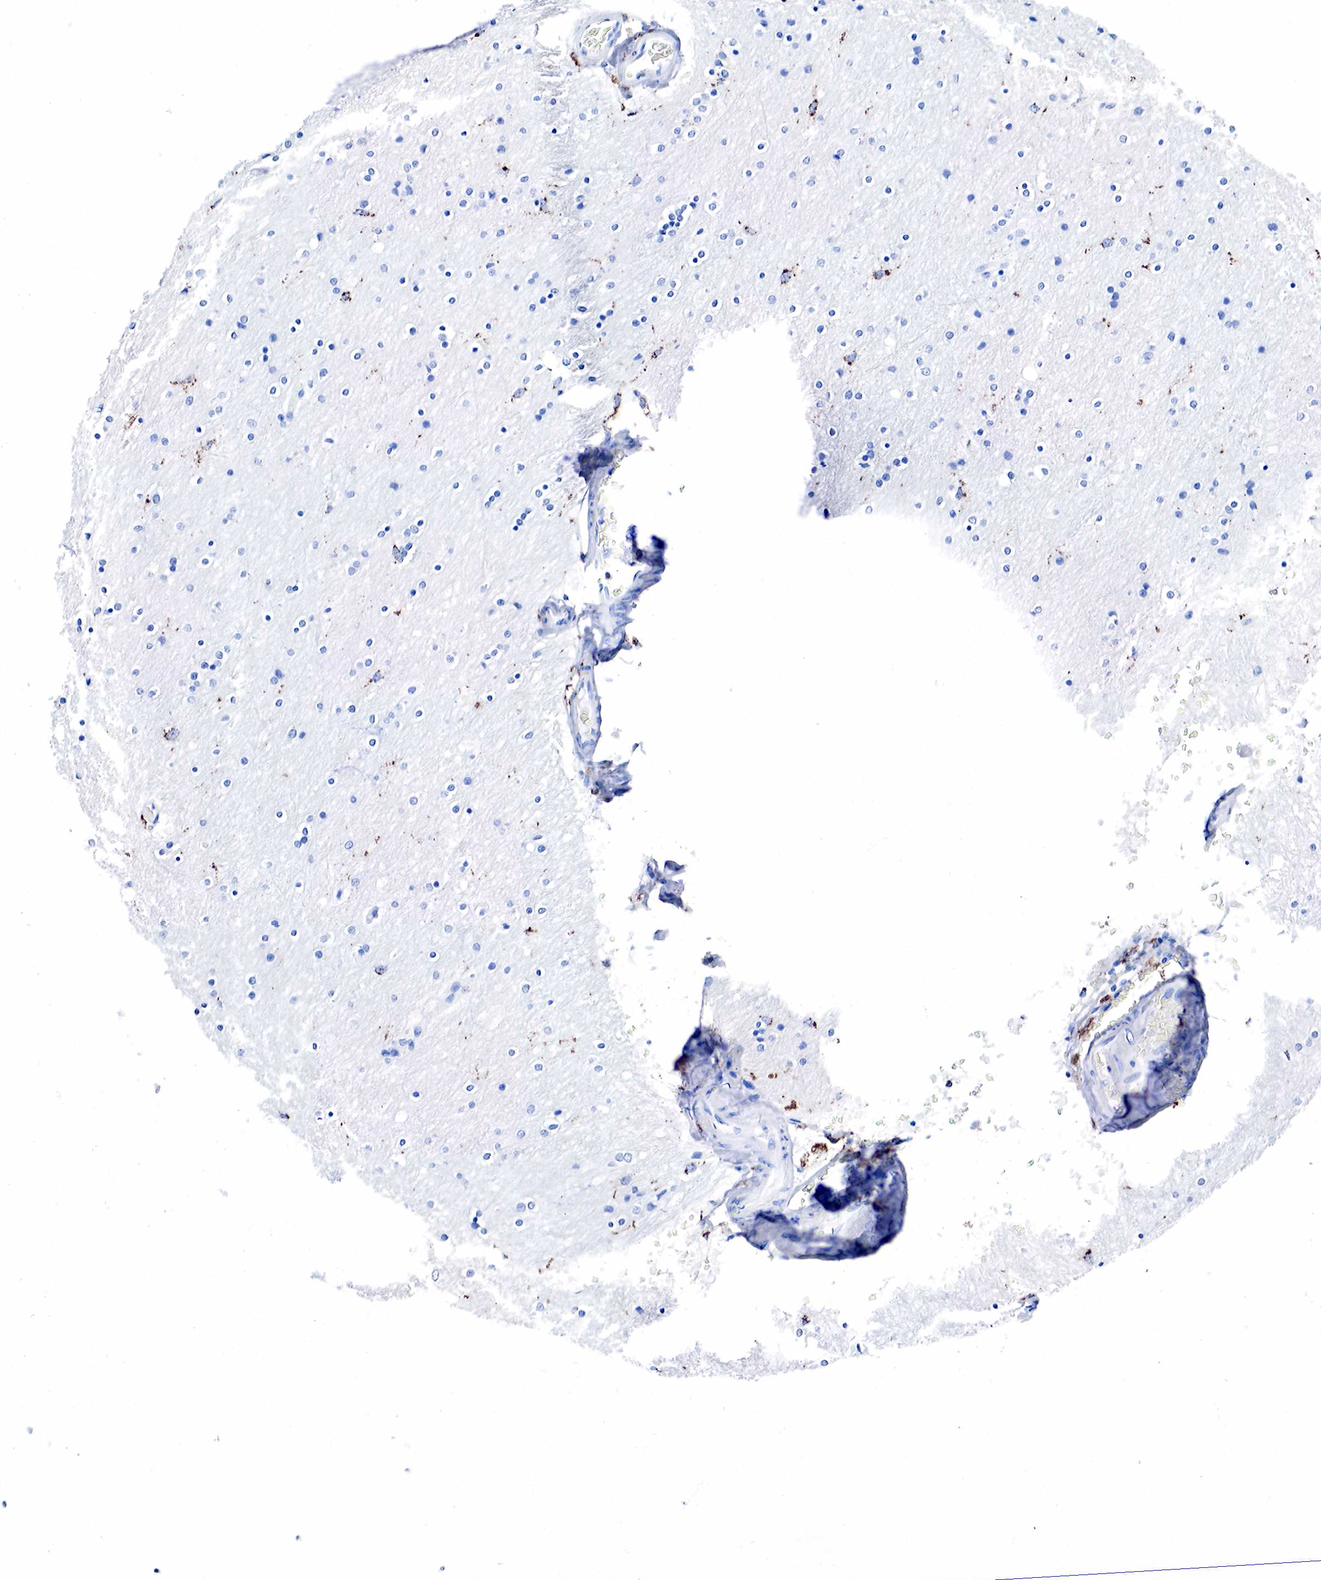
{"staining": {"intensity": "negative", "quantity": "none", "location": "none"}, "tissue": "cerebral cortex", "cell_type": "Endothelial cells", "image_type": "normal", "snomed": [{"axis": "morphology", "description": "Normal tissue, NOS"}, {"axis": "topography", "description": "Cerebral cortex"}], "caption": "Immunohistochemistry image of benign cerebral cortex stained for a protein (brown), which displays no expression in endothelial cells.", "gene": "CD68", "patient": {"sex": "female", "age": 54}}